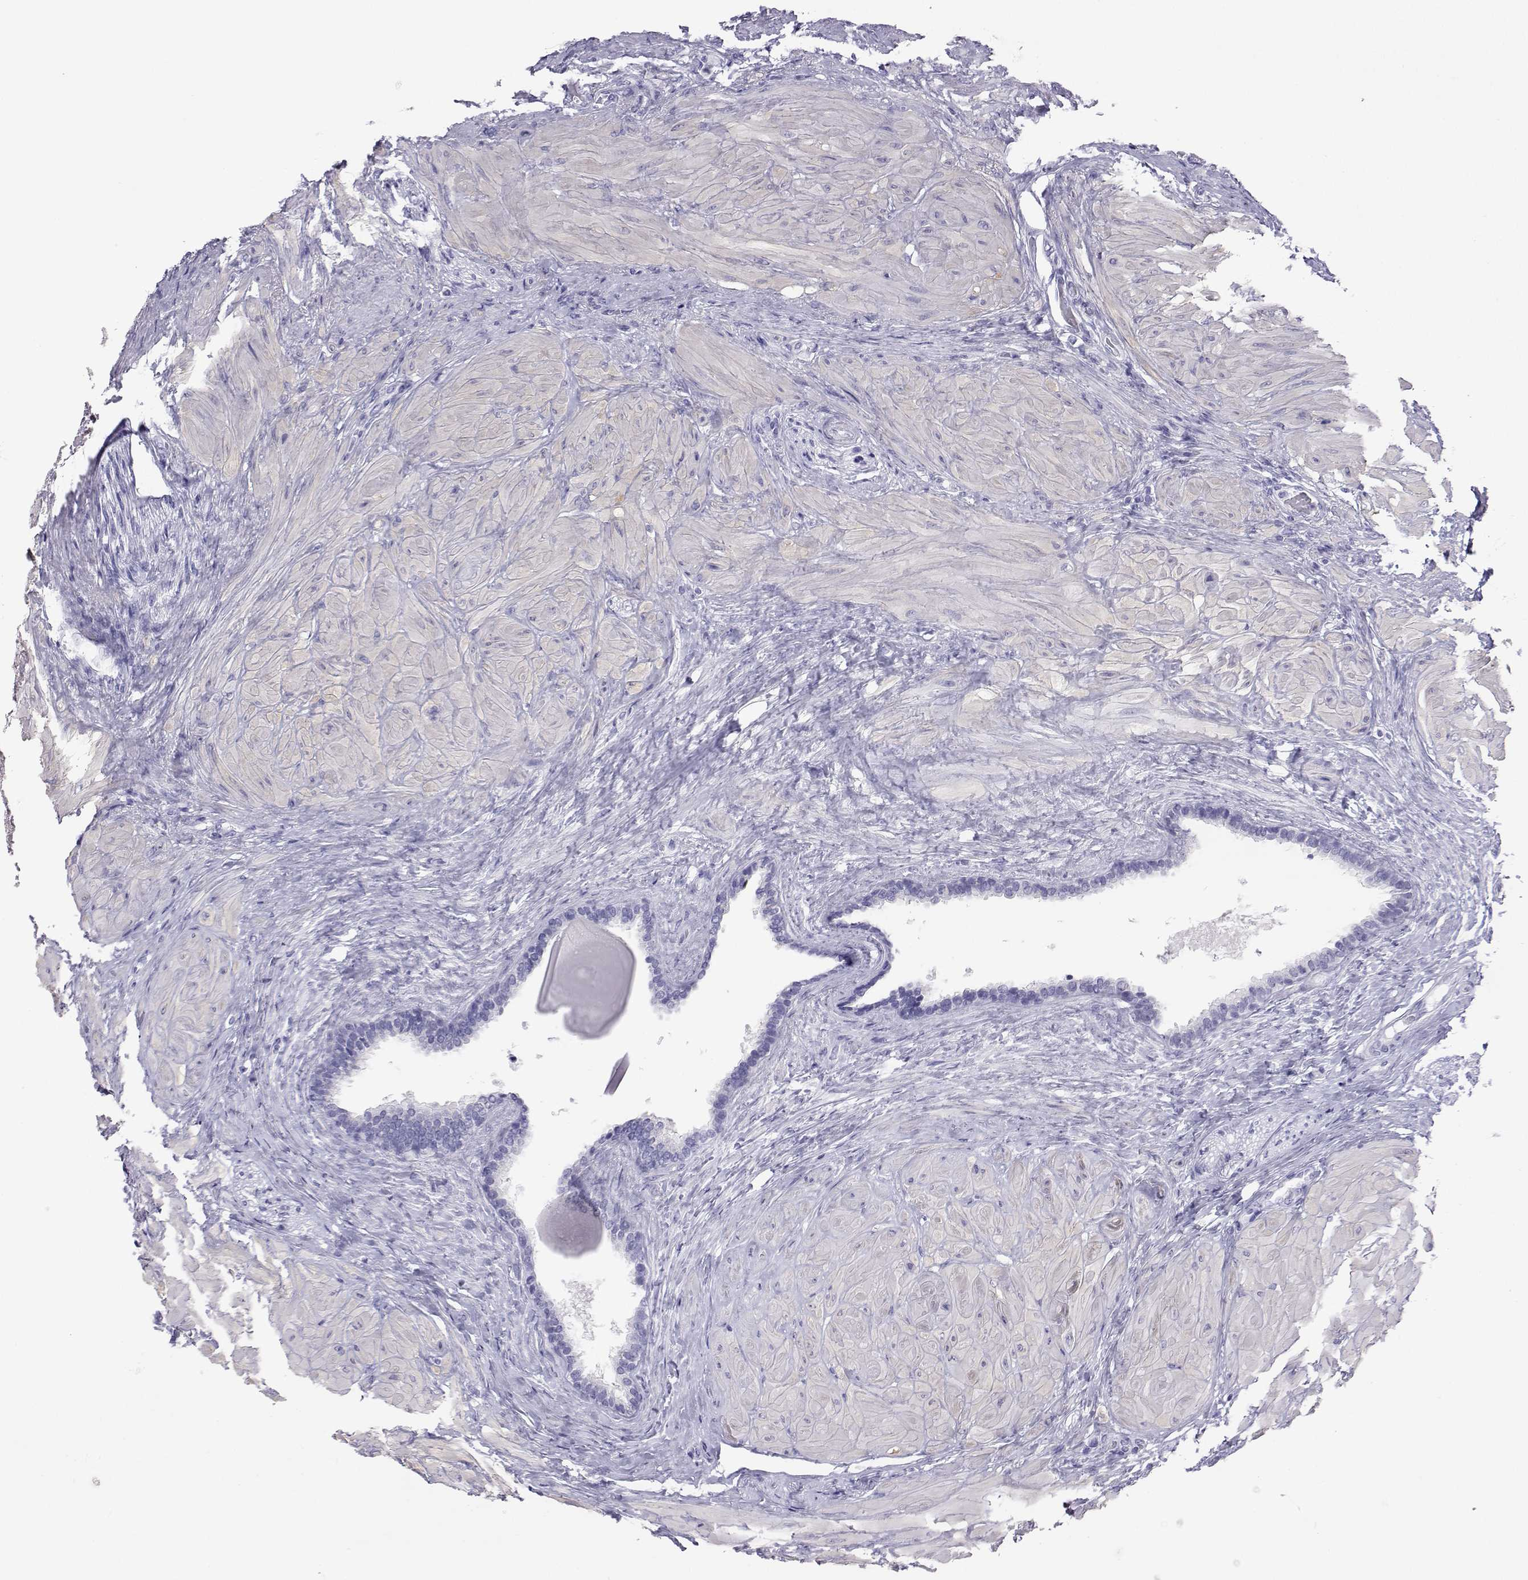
{"staining": {"intensity": "negative", "quantity": "none", "location": "none"}, "tissue": "seminal vesicle", "cell_type": "Glandular cells", "image_type": "normal", "snomed": [{"axis": "morphology", "description": "Normal tissue, NOS"}, {"axis": "topography", "description": "Seminal veicle"}], "caption": "IHC of normal seminal vesicle reveals no staining in glandular cells. The staining was performed using DAB (3,3'-diaminobenzidine) to visualize the protein expression in brown, while the nuclei were stained in blue with hematoxylin (Magnification: 20x).", "gene": "PLIN4", "patient": {"sex": "male", "age": 57}}